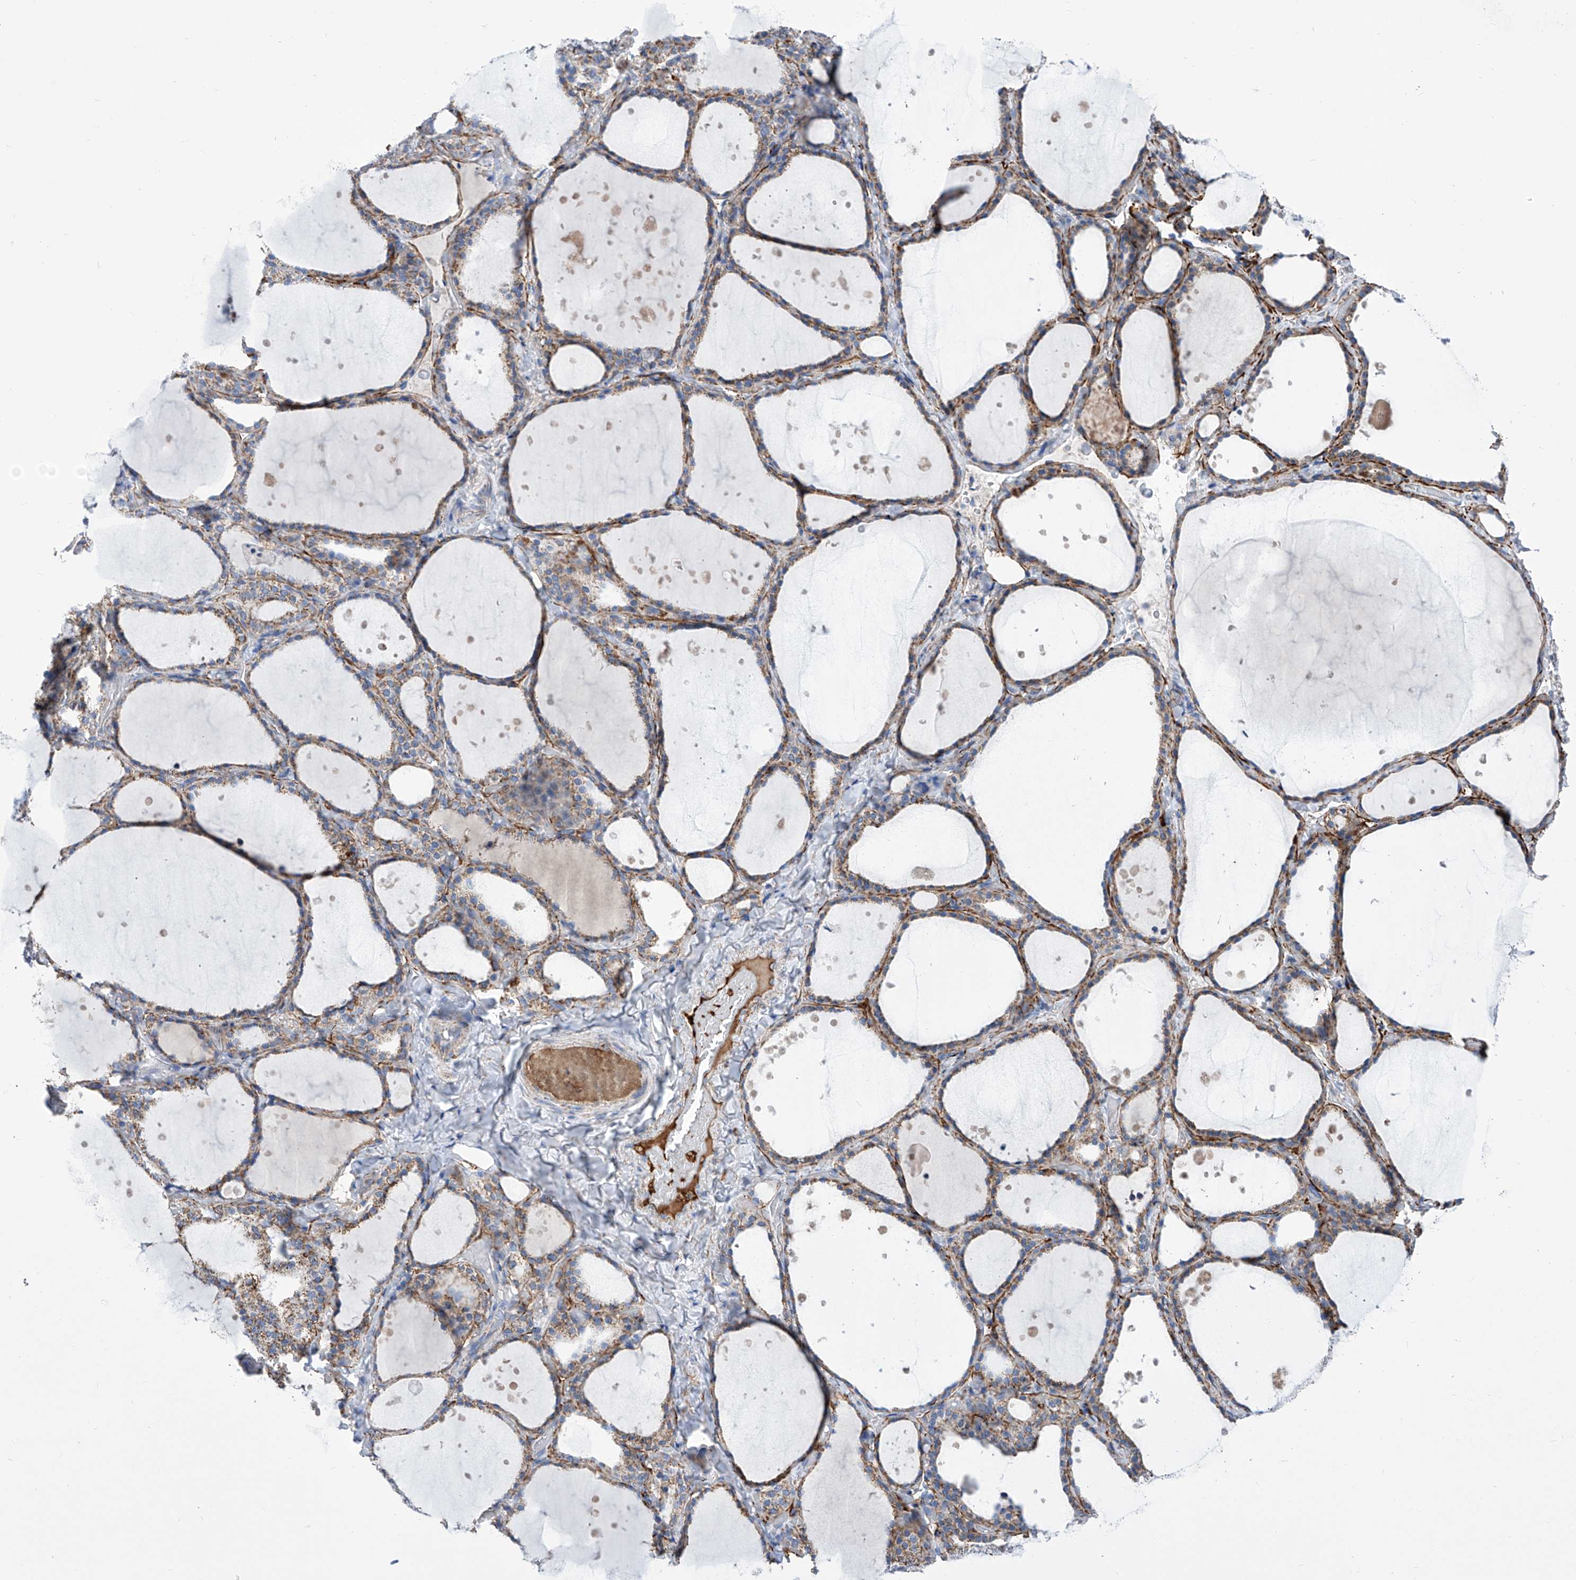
{"staining": {"intensity": "weak", "quantity": "25%-75%", "location": "cytoplasmic/membranous"}, "tissue": "thyroid gland", "cell_type": "Glandular cells", "image_type": "normal", "snomed": [{"axis": "morphology", "description": "Normal tissue, NOS"}, {"axis": "topography", "description": "Thyroid gland"}], "caption": "High-magnification brightfield microscopy of benign thyroid gland stained with DAB (brown) and counterstained with hematoxylin (blue). glandular cells exhibit weak cytoplasmic/membranous expression is present in approximately25%-75% of cells.", "gene": "SRBD1", "patient": {"sex": "female", "age": 44}}